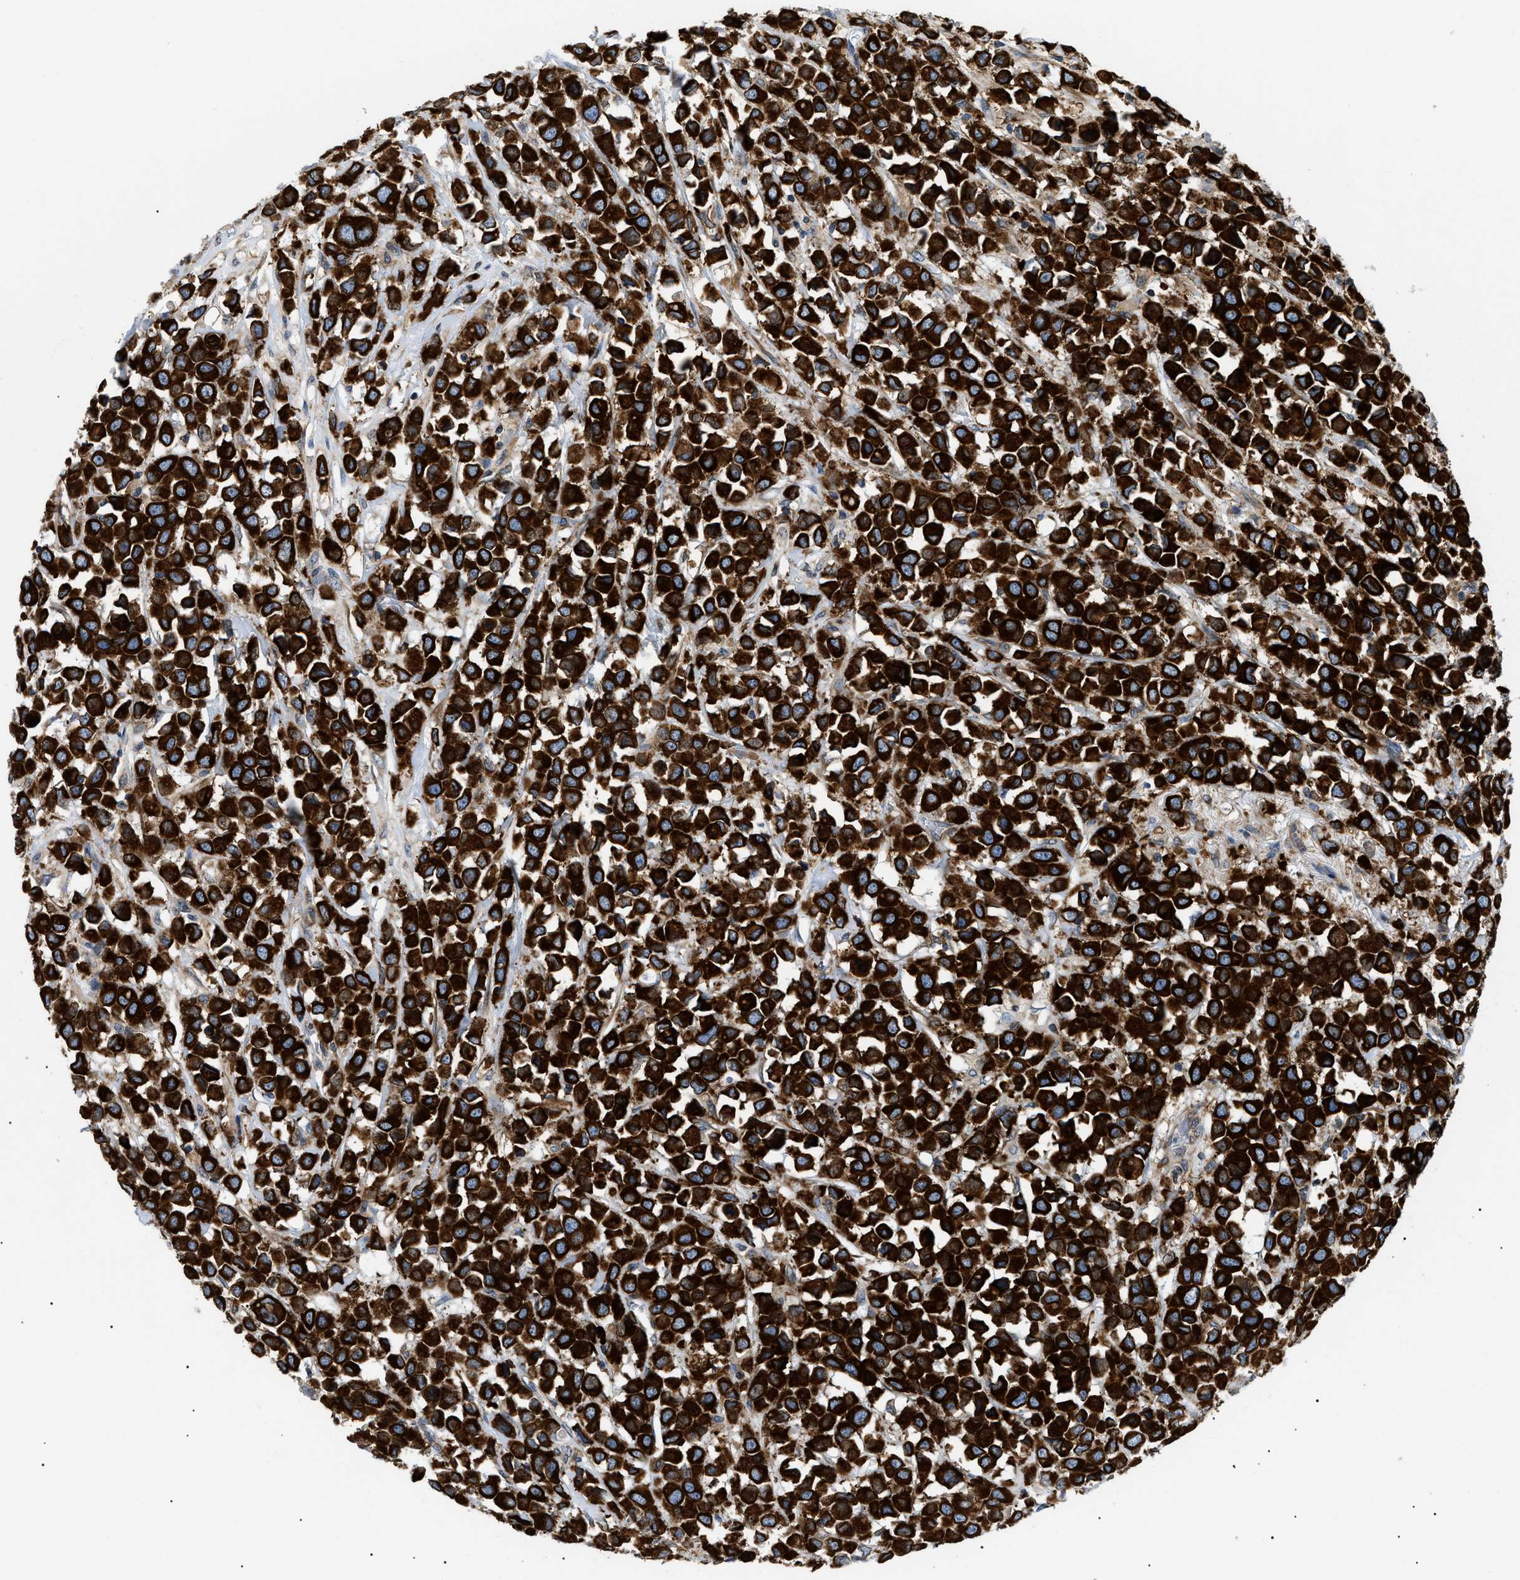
{"staining": {"intensity": "strong", "quantity": ">75%", "location": "cytoplasmic/membranous"}, "tissue": "breast cancer", "cell_type": "Tumor cells", "image_type": "cancer", "snomed": [{"axis": "morphology", "description": "Duct carcinoma"}, {"axis": "topography", "description": "Breast"}], "caption": "There is high levels of strong cytoplasmic/membranous staining in tumor cells of breast cancer, as demonstrated by immunohistochemical staining (brown color).", "gene": "DERL1", "patient": {"sex": "female", "age": 61}}